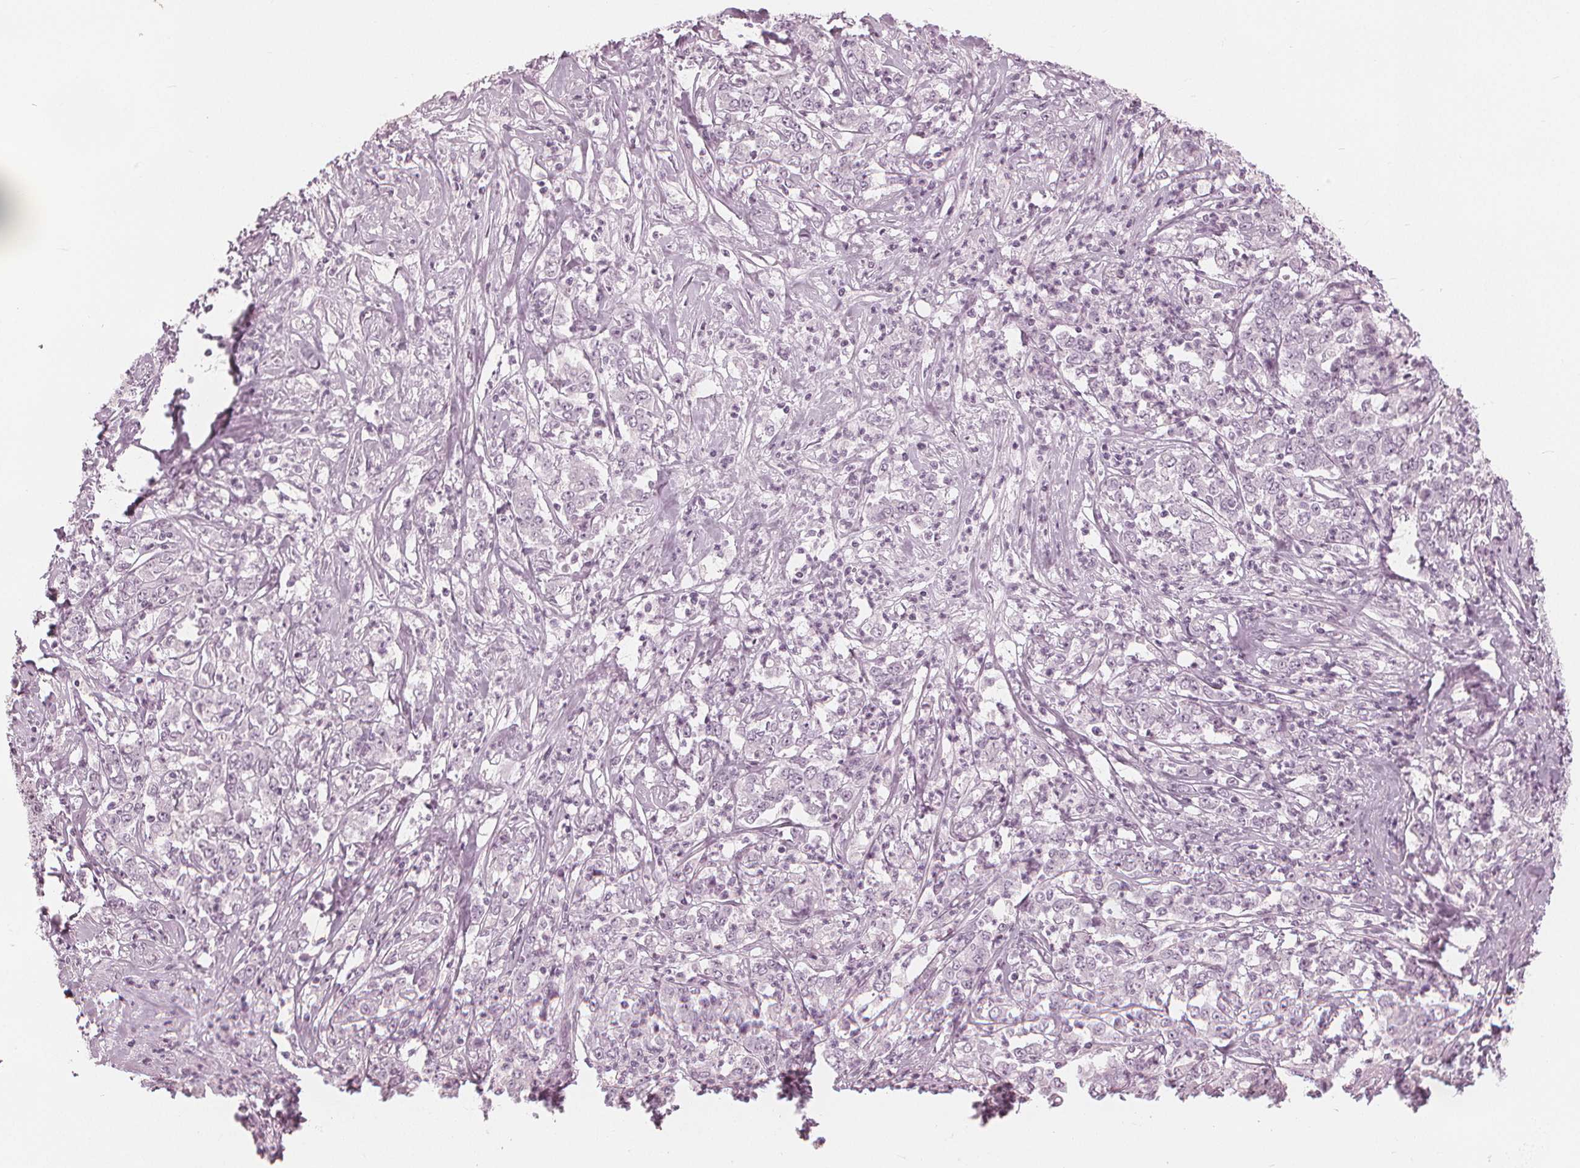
{"staining": {"intensity": "negative", "quantity": "none", "location": "none"}, "tissue": "stomach cancer", "cell_type": "Tumor cells", "image_type": "cancer", "snomed": [{"axis": "morphology", "description": "Adenocarcinoma, NOS"}, {"axis": "topography", "description": "Stomach, lower"}], "caption": "High magnification brightfield microscopy of stomach cancer (adenocarcinoma) stained with DAB (3,3'-diaminobenzidine) (brown) and counterstained with hematoxylin (blue): tumor cells show no significant positivity.", "gene": "PAEP", "patient": {"sex": "female", "age": 71}}